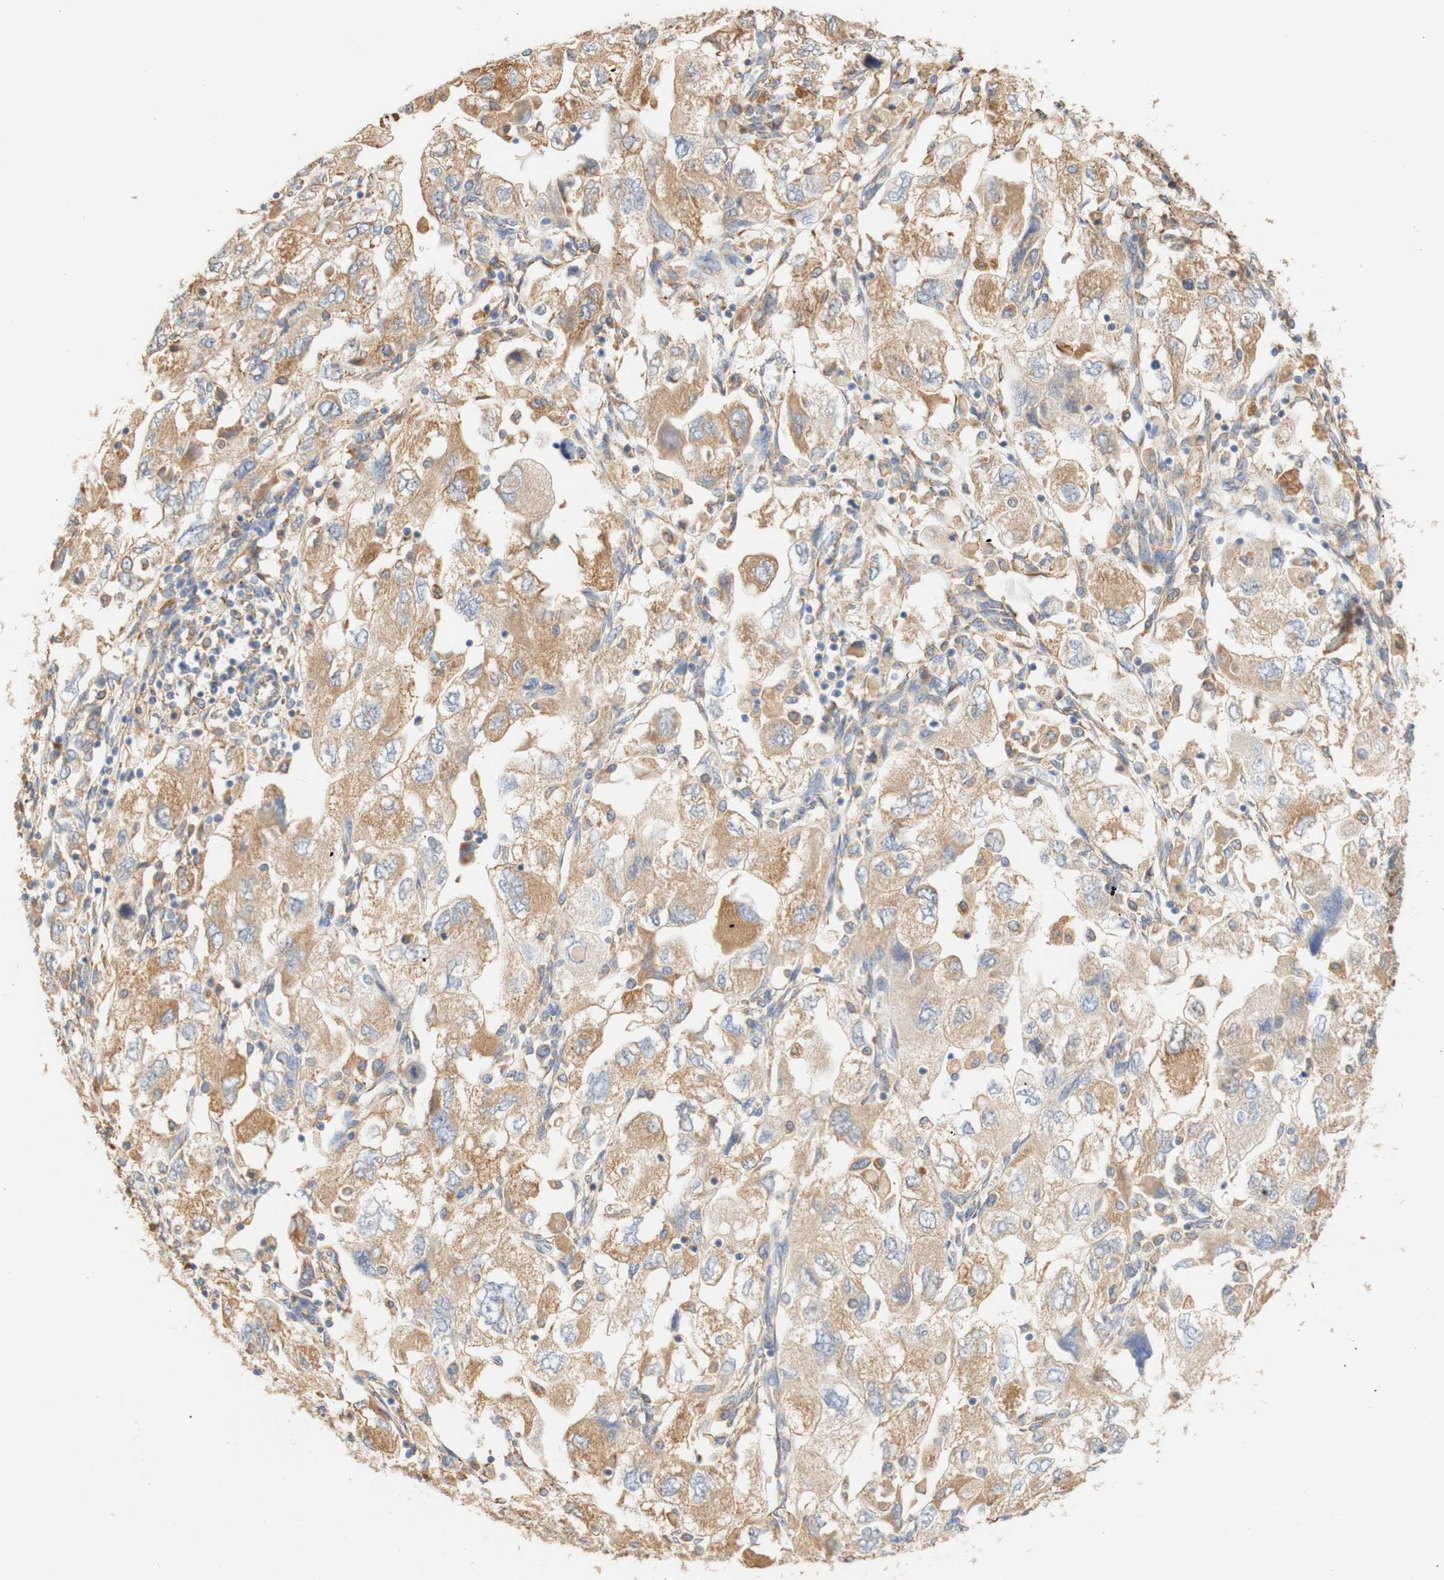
{"staining": {"intensity": "moderate", "quantity": ">75%", "location": "cytoplasmic/membranous"}, "tissue": "ovarian cancer", "cell_type": "Tumor cells", "image_type": "cancer", "snomed": [{"axis": "morphology", "description": "Carcinoma, NOS"}, {"axis": "morphology", "description": "Cystadenocarcinoma, serous, NOS"}, {"axis": "topography", "description": "Ovary"}], "caption": "Tumor cells reveal moderate cytoplasmic/membranous positivity in approximately >75% of cells in serous cystadenocarcinoma (ovarian).", "gene": "EIF2AK4", "patient": {"sex": "female", "age": 69}}